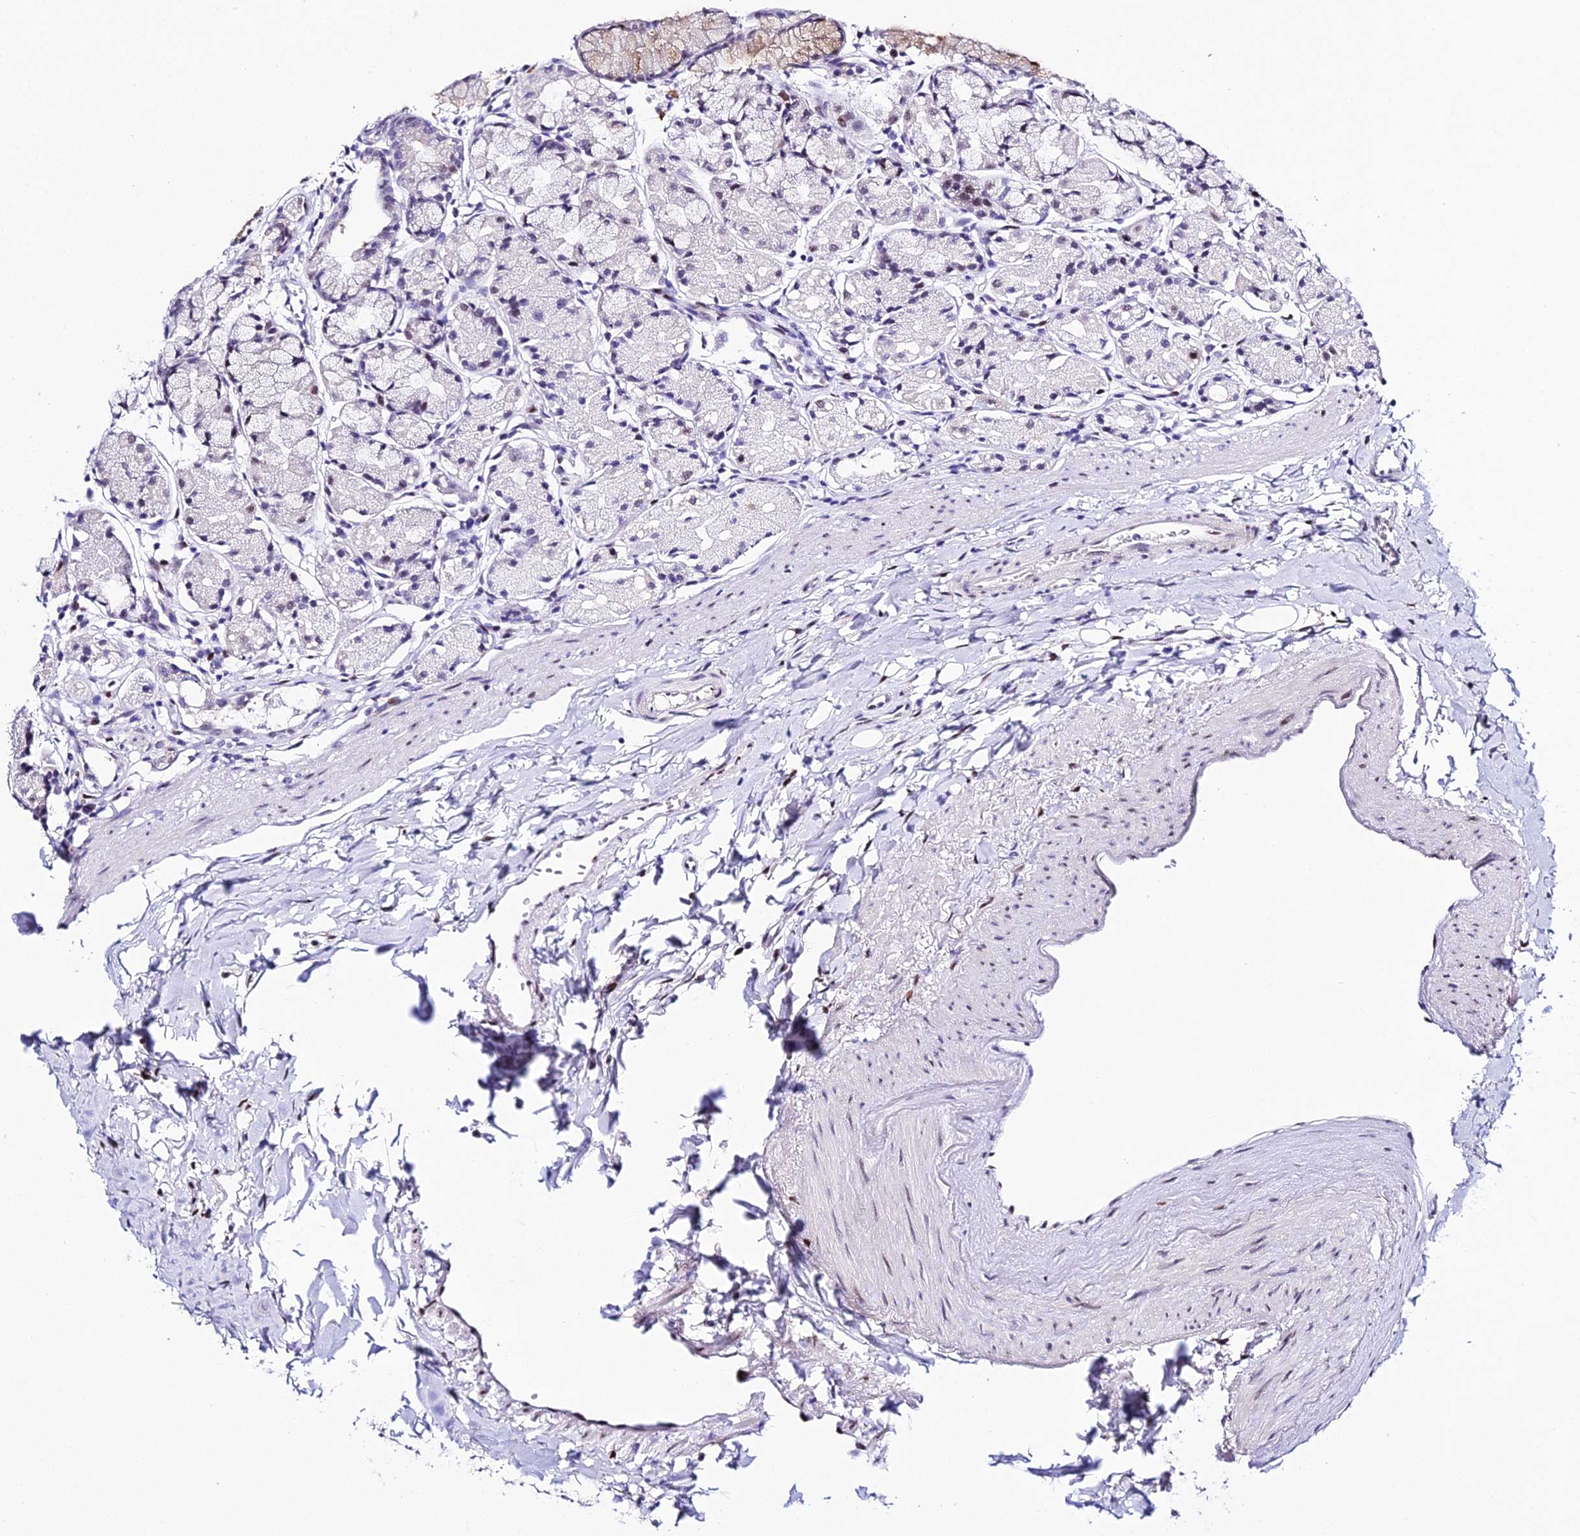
{"staining": {"intensity": "weak", "quantity": "<25%", "location": "cytoplasmic/membranous,nuclear"}, "tissue": "stomach", "cell_type": "Glandular cells", "image_type": "normal", "snomed": [{"axis": "morphology", "description": "Normal tissue, NOS"}, {"axis": "topography", "description": "Stomach, upper"}], "caption": "Human stomach stained for a protein using immunohistochemistry (IHC) exhibits no expression in glandular cells.", "gene": "POFUT2", "patient": {"sex": "male", "age": 47}}